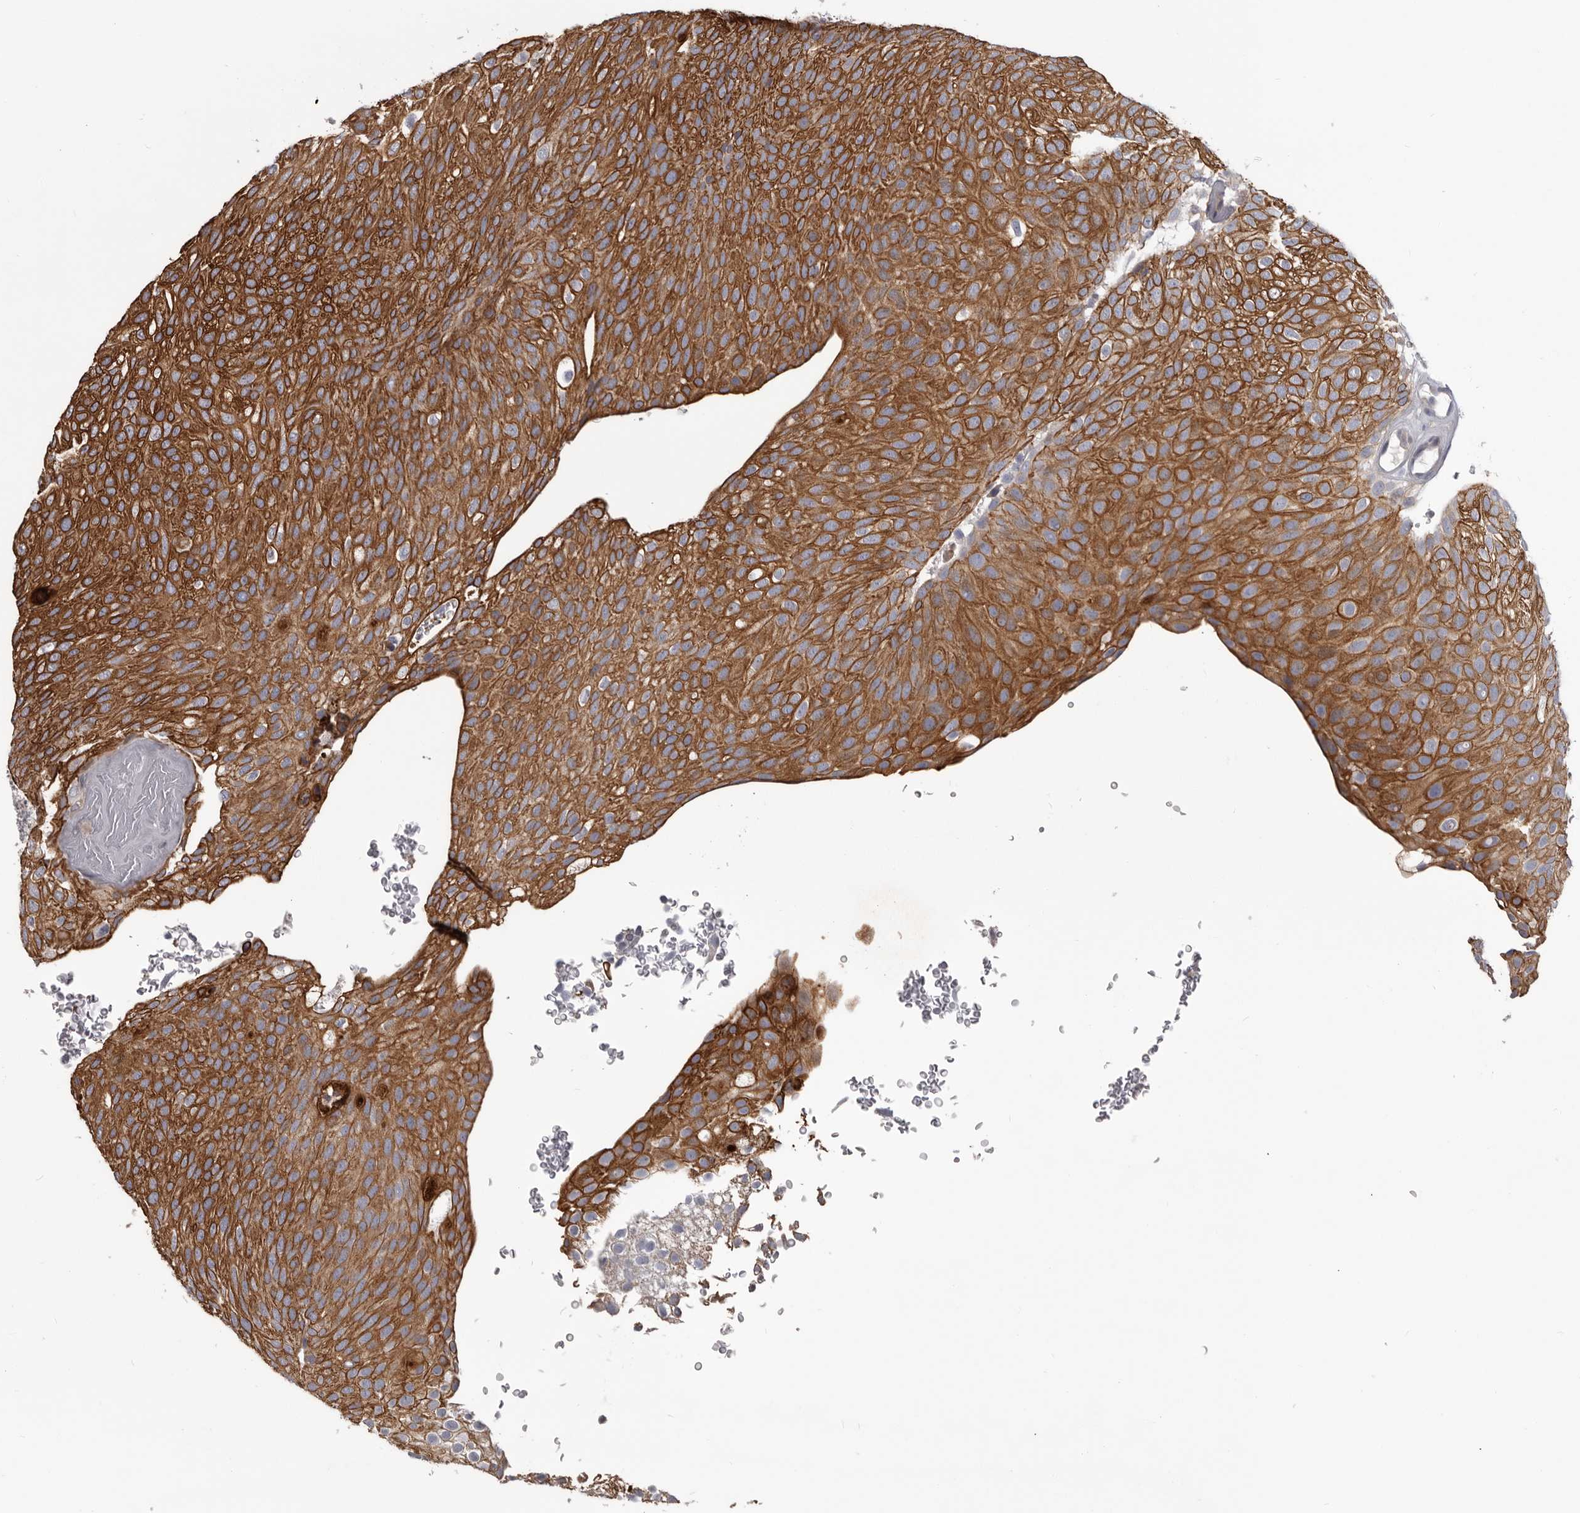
{"staining": {"intensity": "strong", "quantity": ">75%", "location": "cytoplasmic/membranous"}, "tissue": "urothelial cancer", "cell_type": "Tumor cells", "image_type": "cancer", "snomed": [{"axis": "morphology", "description": "Urothelial carcinoma, Low grade"}, {"axis": "topography", "description": "Urinary bladder"}], "caption": "Urothelial cancer tissue reveals strong cytoplasmic/membranous positivity in about >75% of tumor cells", "gene": "LPAR6", "patient": {"sex": "male", "age": 78}}